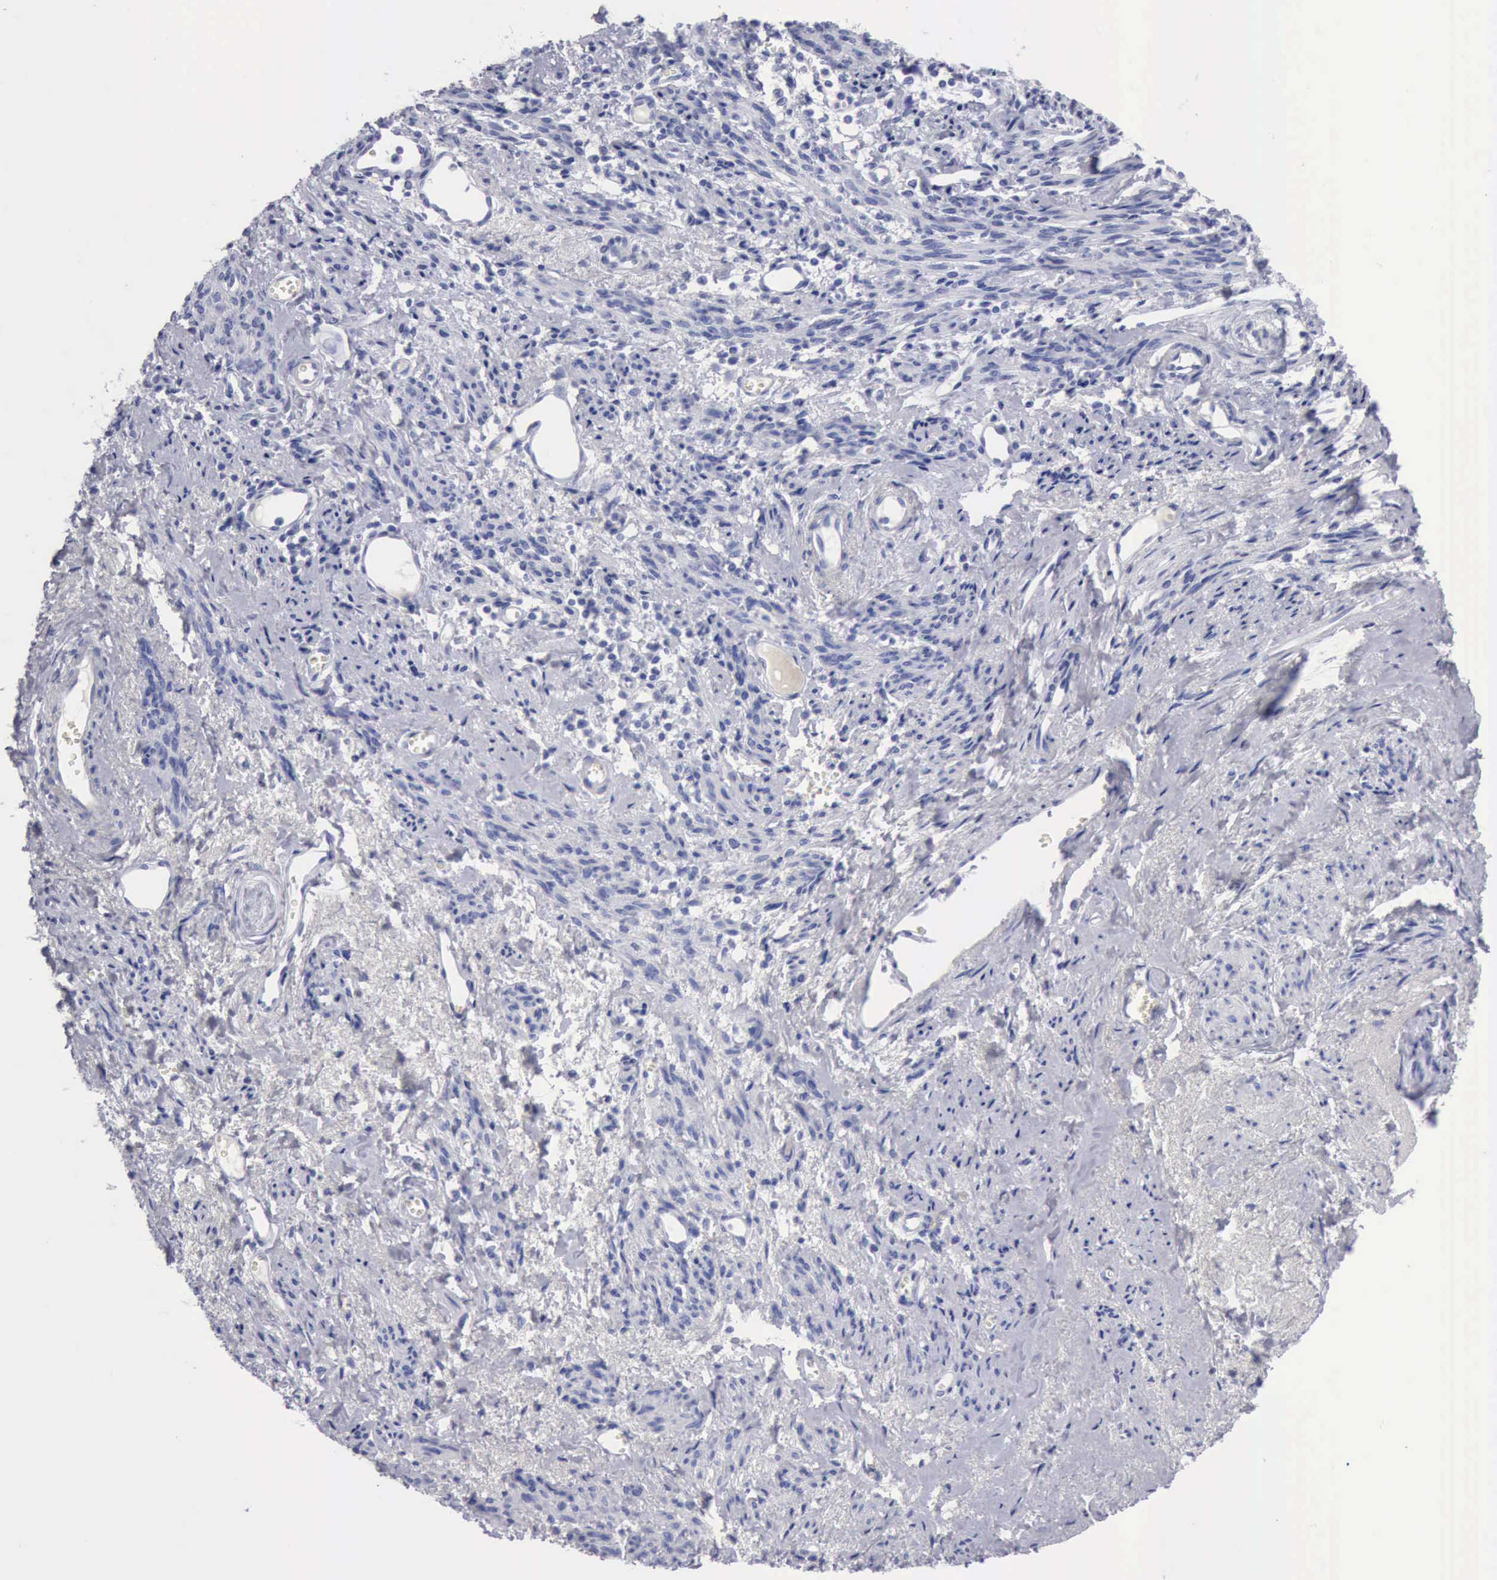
{"staining": {"intensity": "negative", "quantity": "none", "location": "none"}, "tissue": "endometrial cancer", "cell_type": "Tumor cells", "image_type": "cancer", "snomed": [{"axis": "morphology", "description": "Adenocarcinoma, NOS"}, {"axis": "topography", "description": "Endometrium"}], "caption": "DAB immunohistochemical staining of endometrial cancer shows no significant positivity in tumor cells.", "gene": "CYP19A1", "patient": {"sex": "female", "age": 75}}